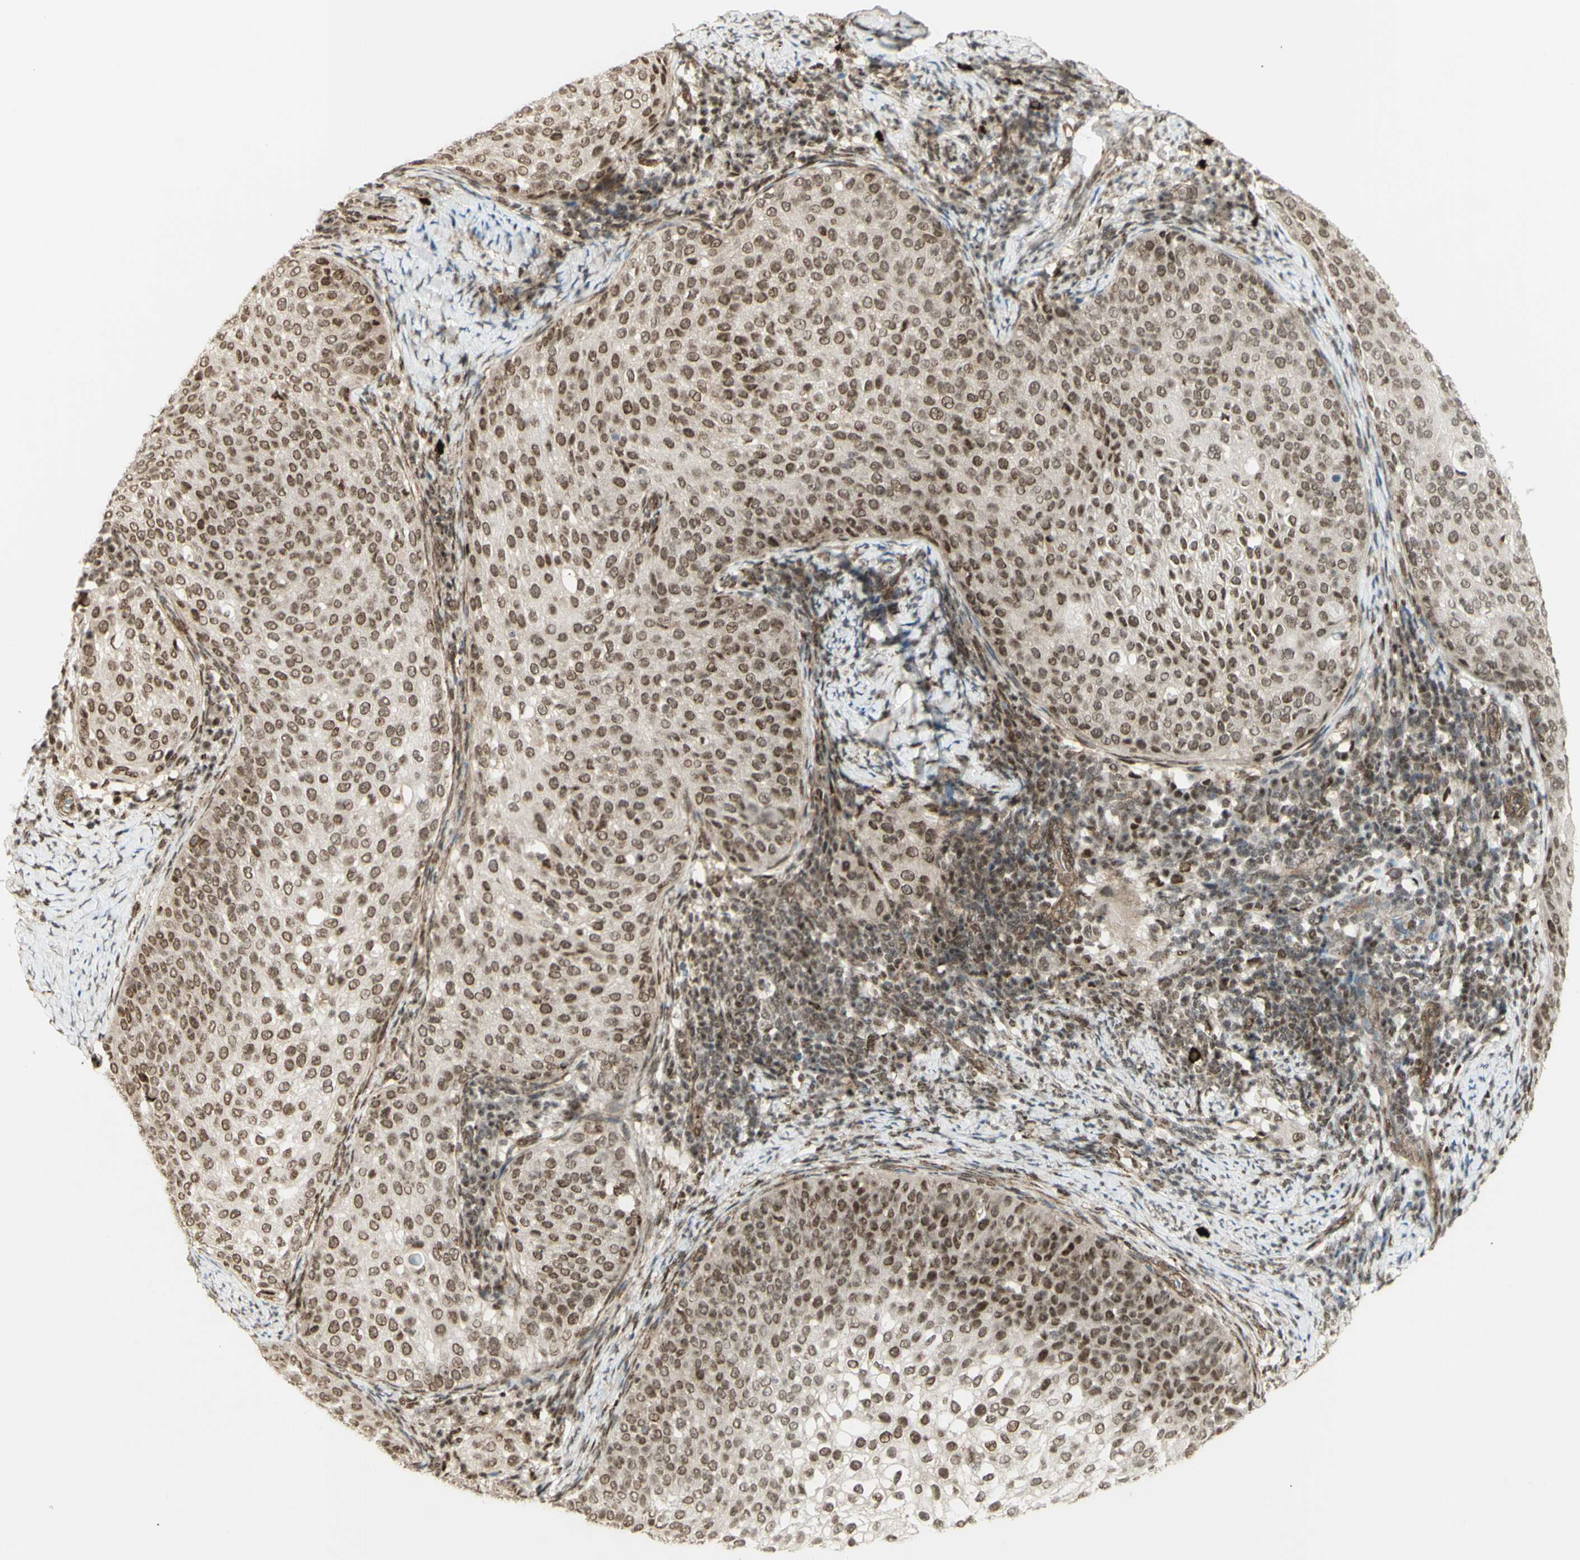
{"staining": {"intensity": "weak", "quantity": ">75%", "location": "nuclear"}, "tissue": "cervical cancer", "cell_type": "Tumor cells", "image_type": "cancer", "snomed": [{"axis": "morphology", "description": "Squamous cell carcinoma, NOS"}, {"axis": "topography", "description": "Cervix"}], "caption": "Human cervical cancer stained with a brown dye reveals weak nuclear positive expression in about >75% of tumor cells.", "gene": "ZMYM6", "patient": {"sex": "female", "age": 51}}